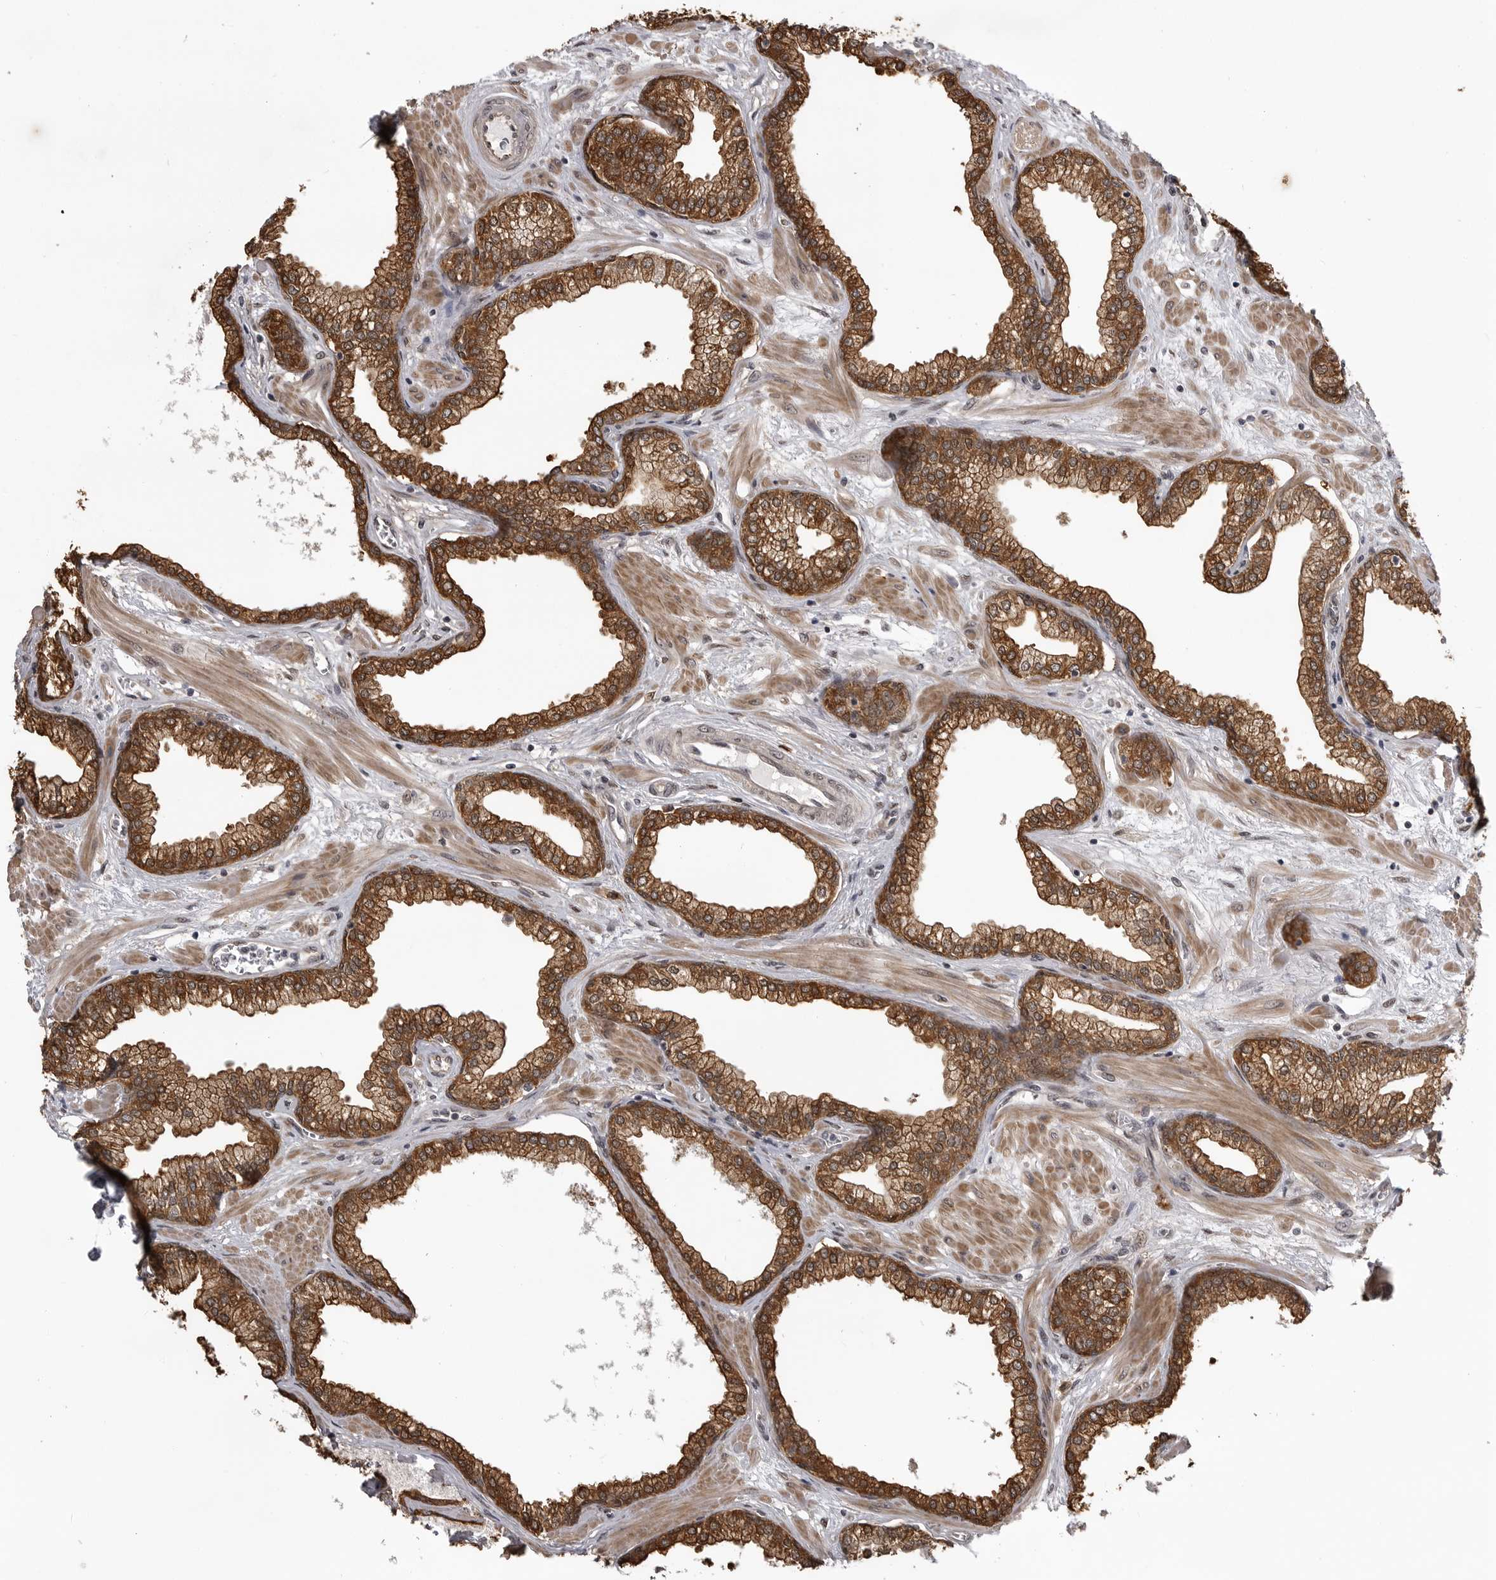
{"staining": {"intensity": "strong", "quantity": ">75%", "location": "cytoplasmic/membranous,nuclear"}, "tissue": "prostate", "cell_type": "Glandular cells", "image_type": "normal", "snomed": [{"axis": "morphology", "description": "Normal tissue, NOS"}, {"axis": "morphology", "description": "Urothelial carcinoma, Low grade"}, {"axis": "topography", "description": "Urinary bladder"}, {"axis": "topography", "description": "Prostate"}], "caption": "A micrograph showing strong cytoplasmic/membranous,nuclear expression in approximately >75% of glandular cells in benign prostate, as visualized by brown immunohistochemical staining.", "gene": "SNX16", "patient": {"sex": "male", "age": 60}}